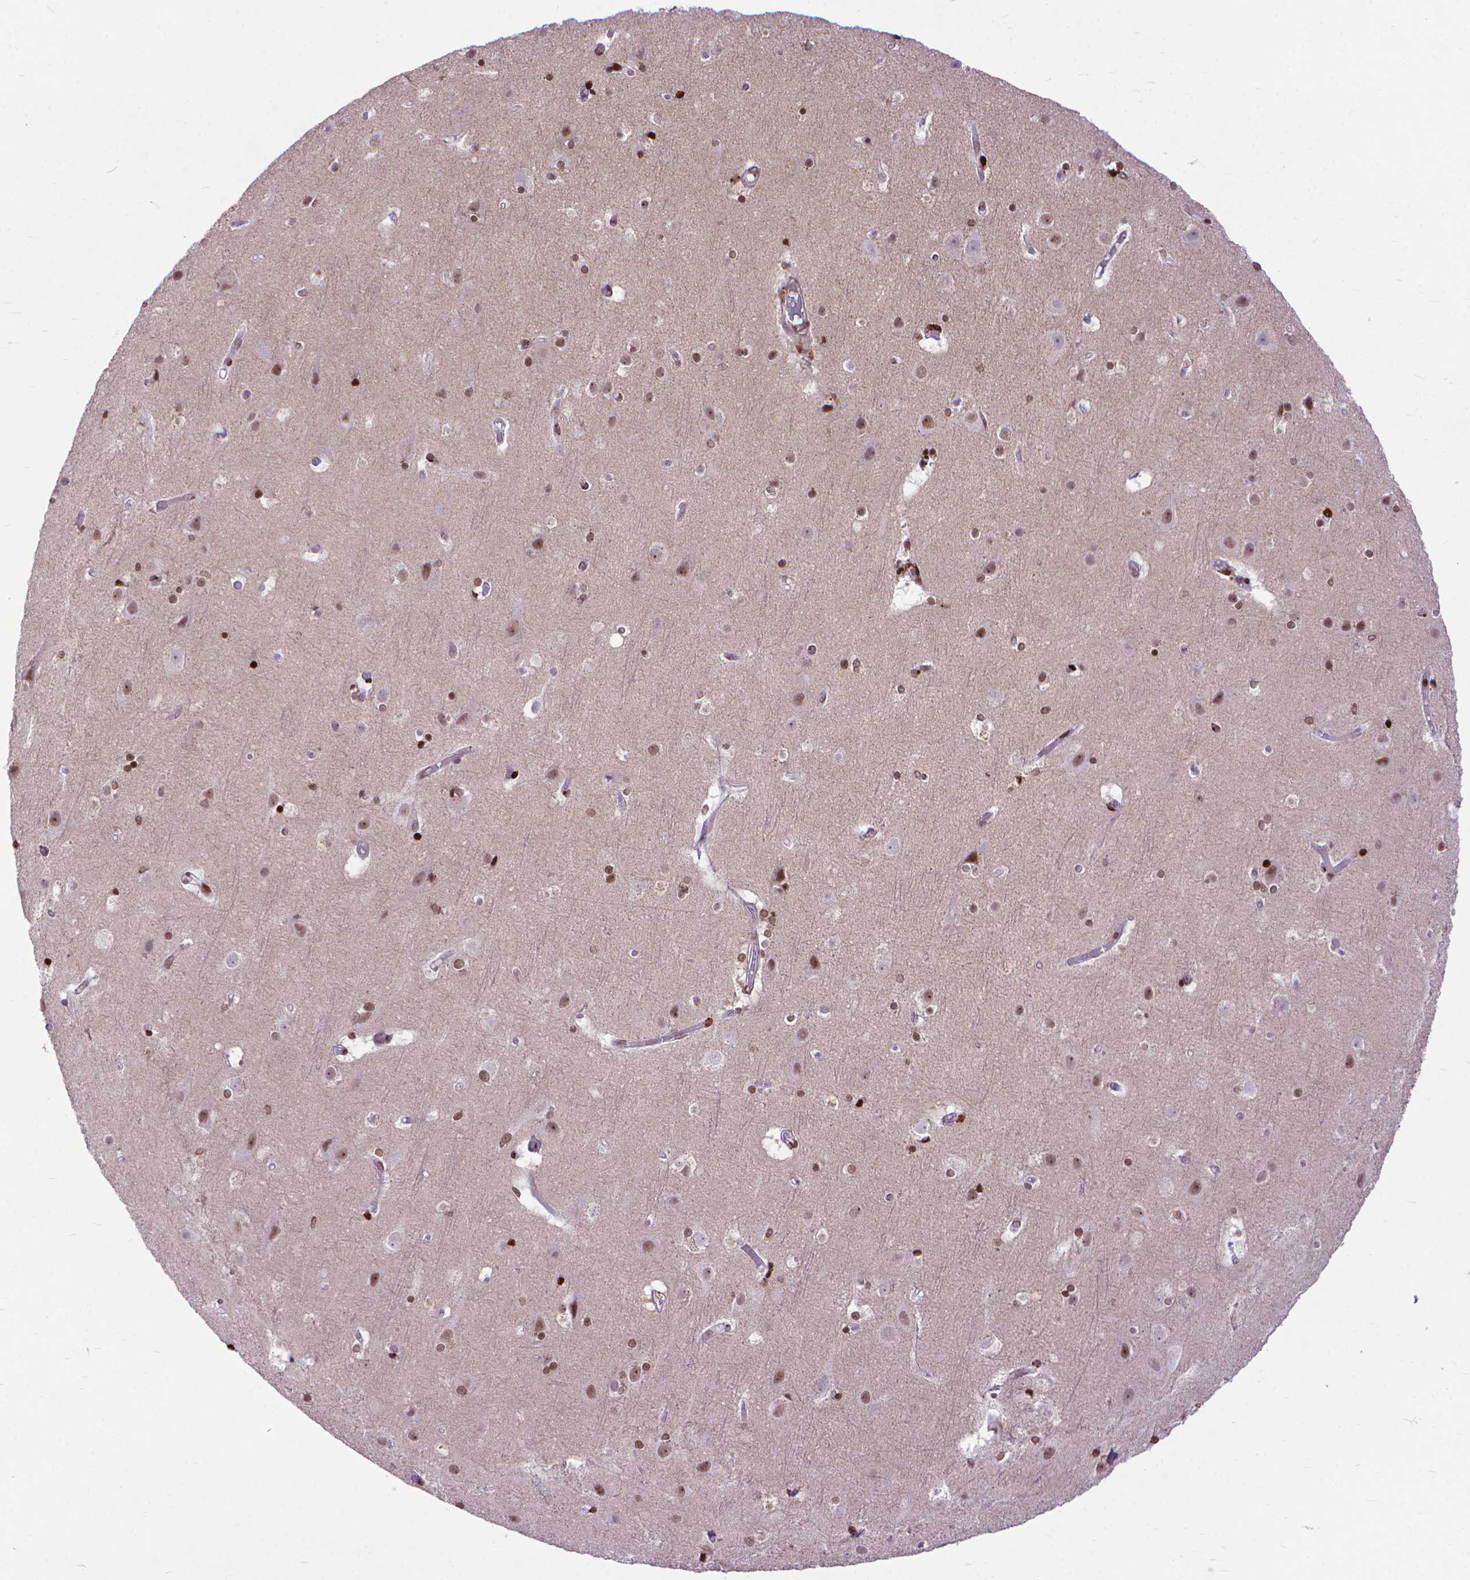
{"staining": {"intensity": "strong", "quantity": ">75%", "location": "nuclear"}, "tissue": "cerebral cortex", "cell_type": "Endothelial cells", "image_type": "normal", "snomed": [{"axis": "morphology", "description": "Normal tissue, NOS"}, {"axis": "topography", "description": "Cerebral cortex"}], "caption": "Immunohistochemical staining of normal cerebral cortex demonstrates >75% levels of strong nuclear protein positivity in approximately >75% of endothelial cells. Nuclei are stained in blue.", "gene": "AMER1", "patient": {"sex": "female", "age": 52}}